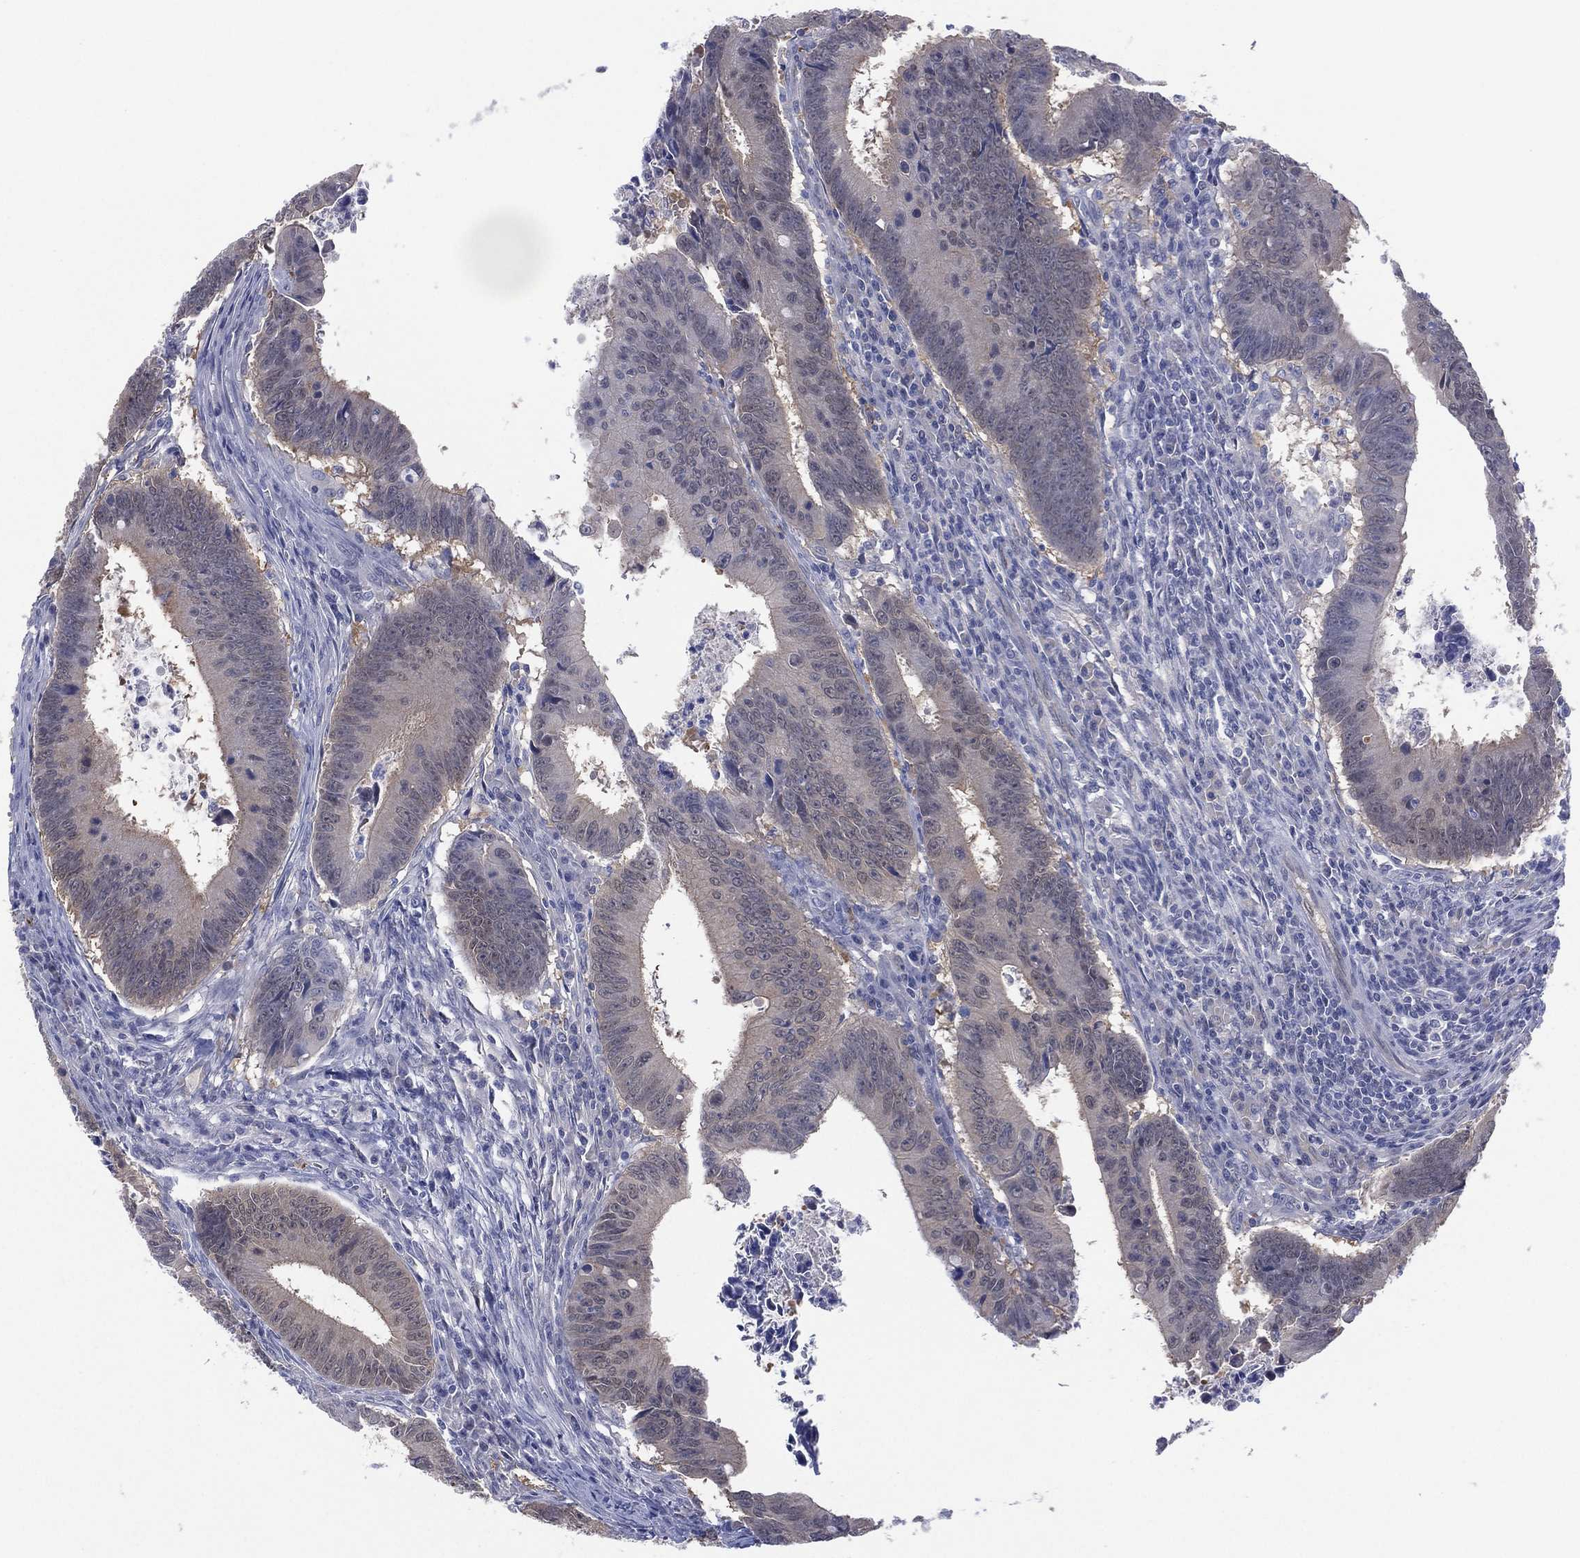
{"staining": {"intensity": "weak", "quantity": "<25%", "location": "cytoplasmic/membranous"}, "tissue": "colorectal cancer", "cell_type": "Tumor cells", "image_type": "cancer", "snomed": [{"axis": "morphology", "description": "Adenocarcinoma, NOS"}, {"axis": "topography", "description": "Colon"}], "caption": "Immunohistochemistry of colorectal cancer shows no staining in tumor cells. (DAB (3,3'-diaminobenzidine) immunohistochemistry (IHC), high magnification).", "gene": "DDAH1", "patient": {"sex": "female", "age": 87}}